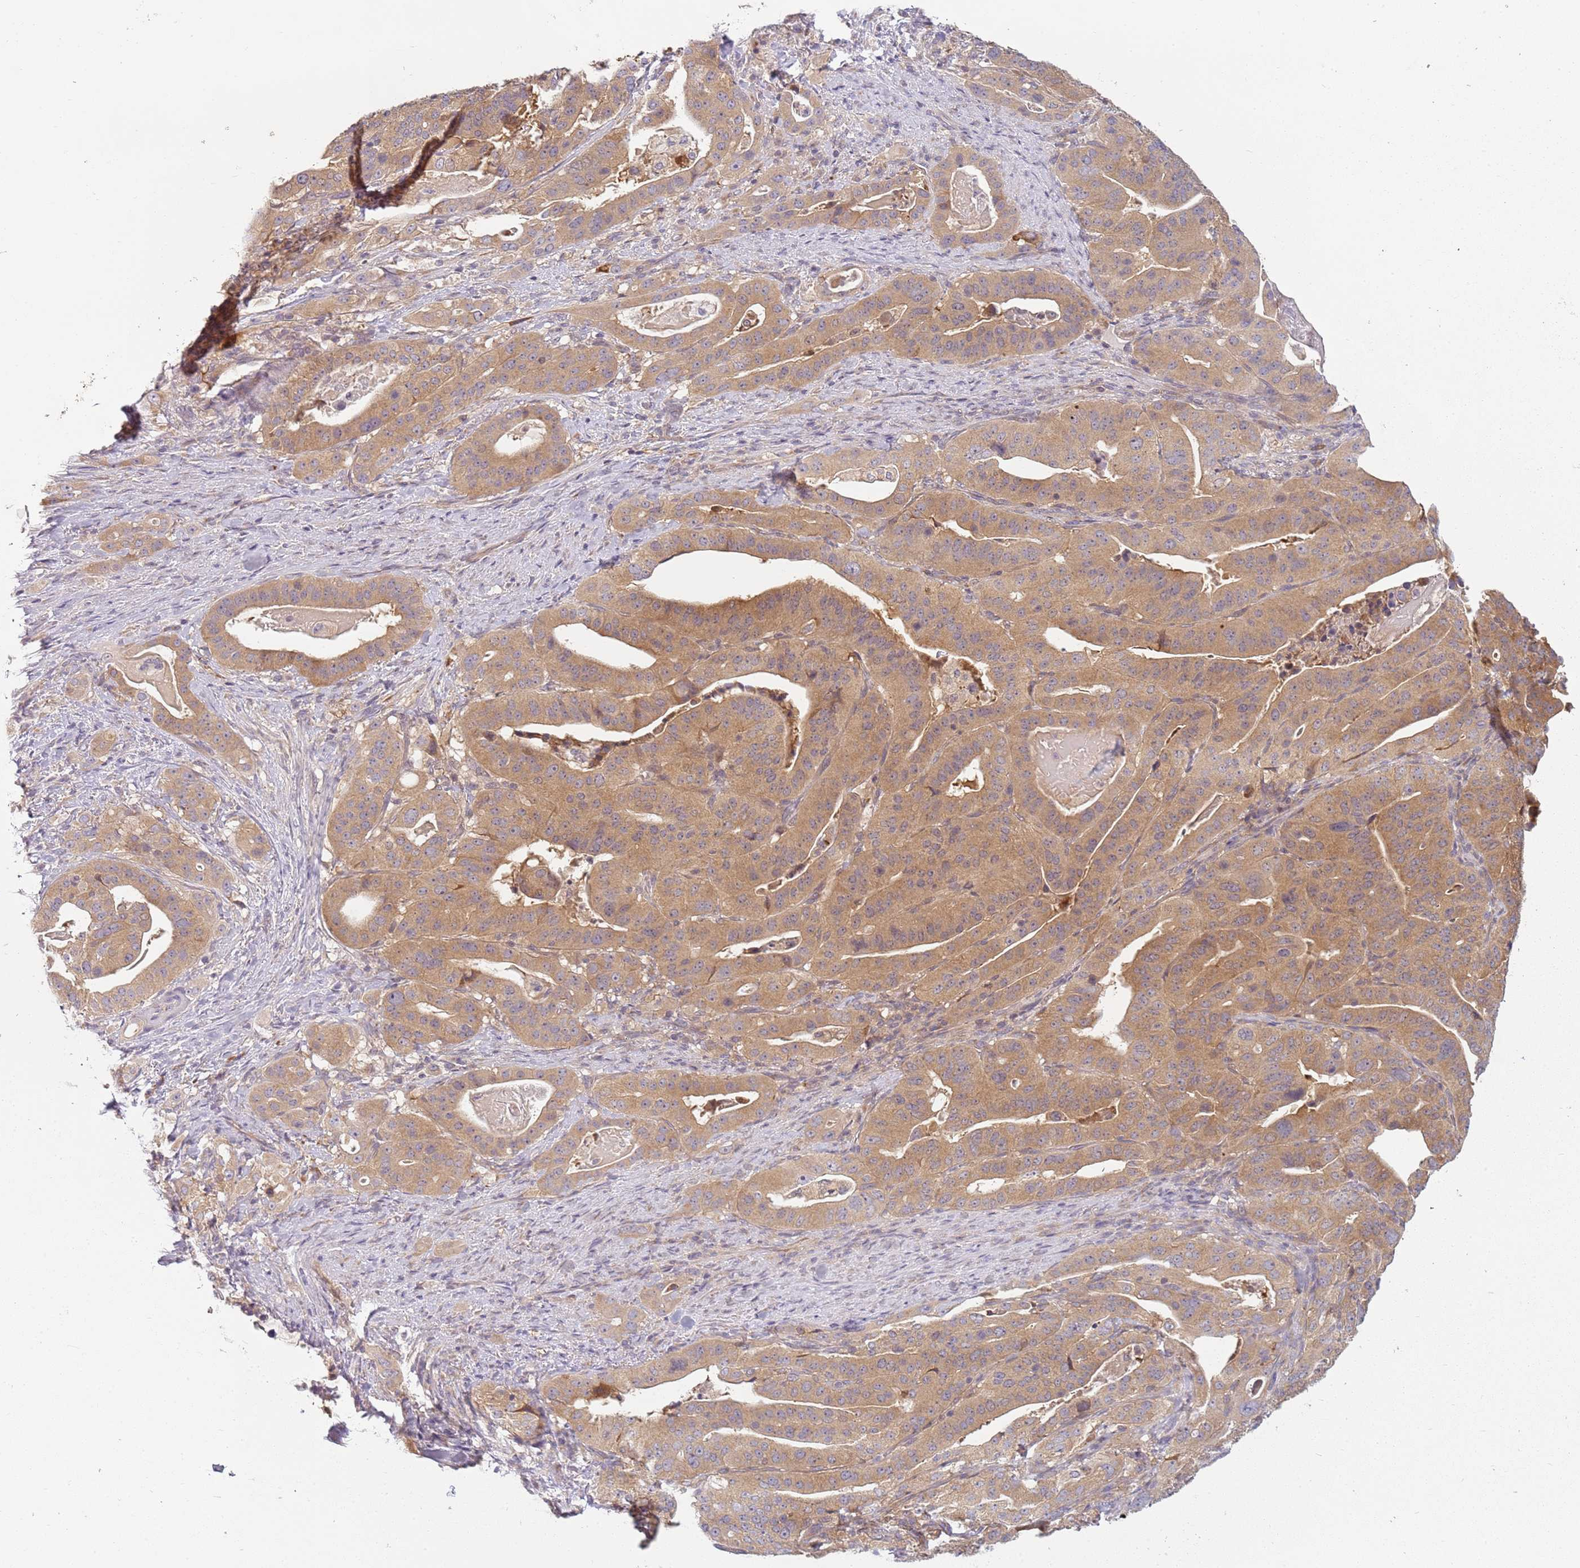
{"staining": {"intensity": "moderate", "quantity": ">75%", "location": "cytoplasmic/membranous"}, "tissue": "stomach cancer", "cell_type": "Tumor cells", "image_type": "cancer", "snomed": [{"axis": "morphology", "description": "Adenocarcinoma, NOS"}, {"axis": "topography", "description": "Stomach"}], "caption": "Immunohistochemical staining of stomach cancer demonstrates medium levels of moderate cytoplasmic/membranous staining in about >75% of tumor cells.", "gene": "RPS28", "patient": {"sex": "male", "age": 48}}